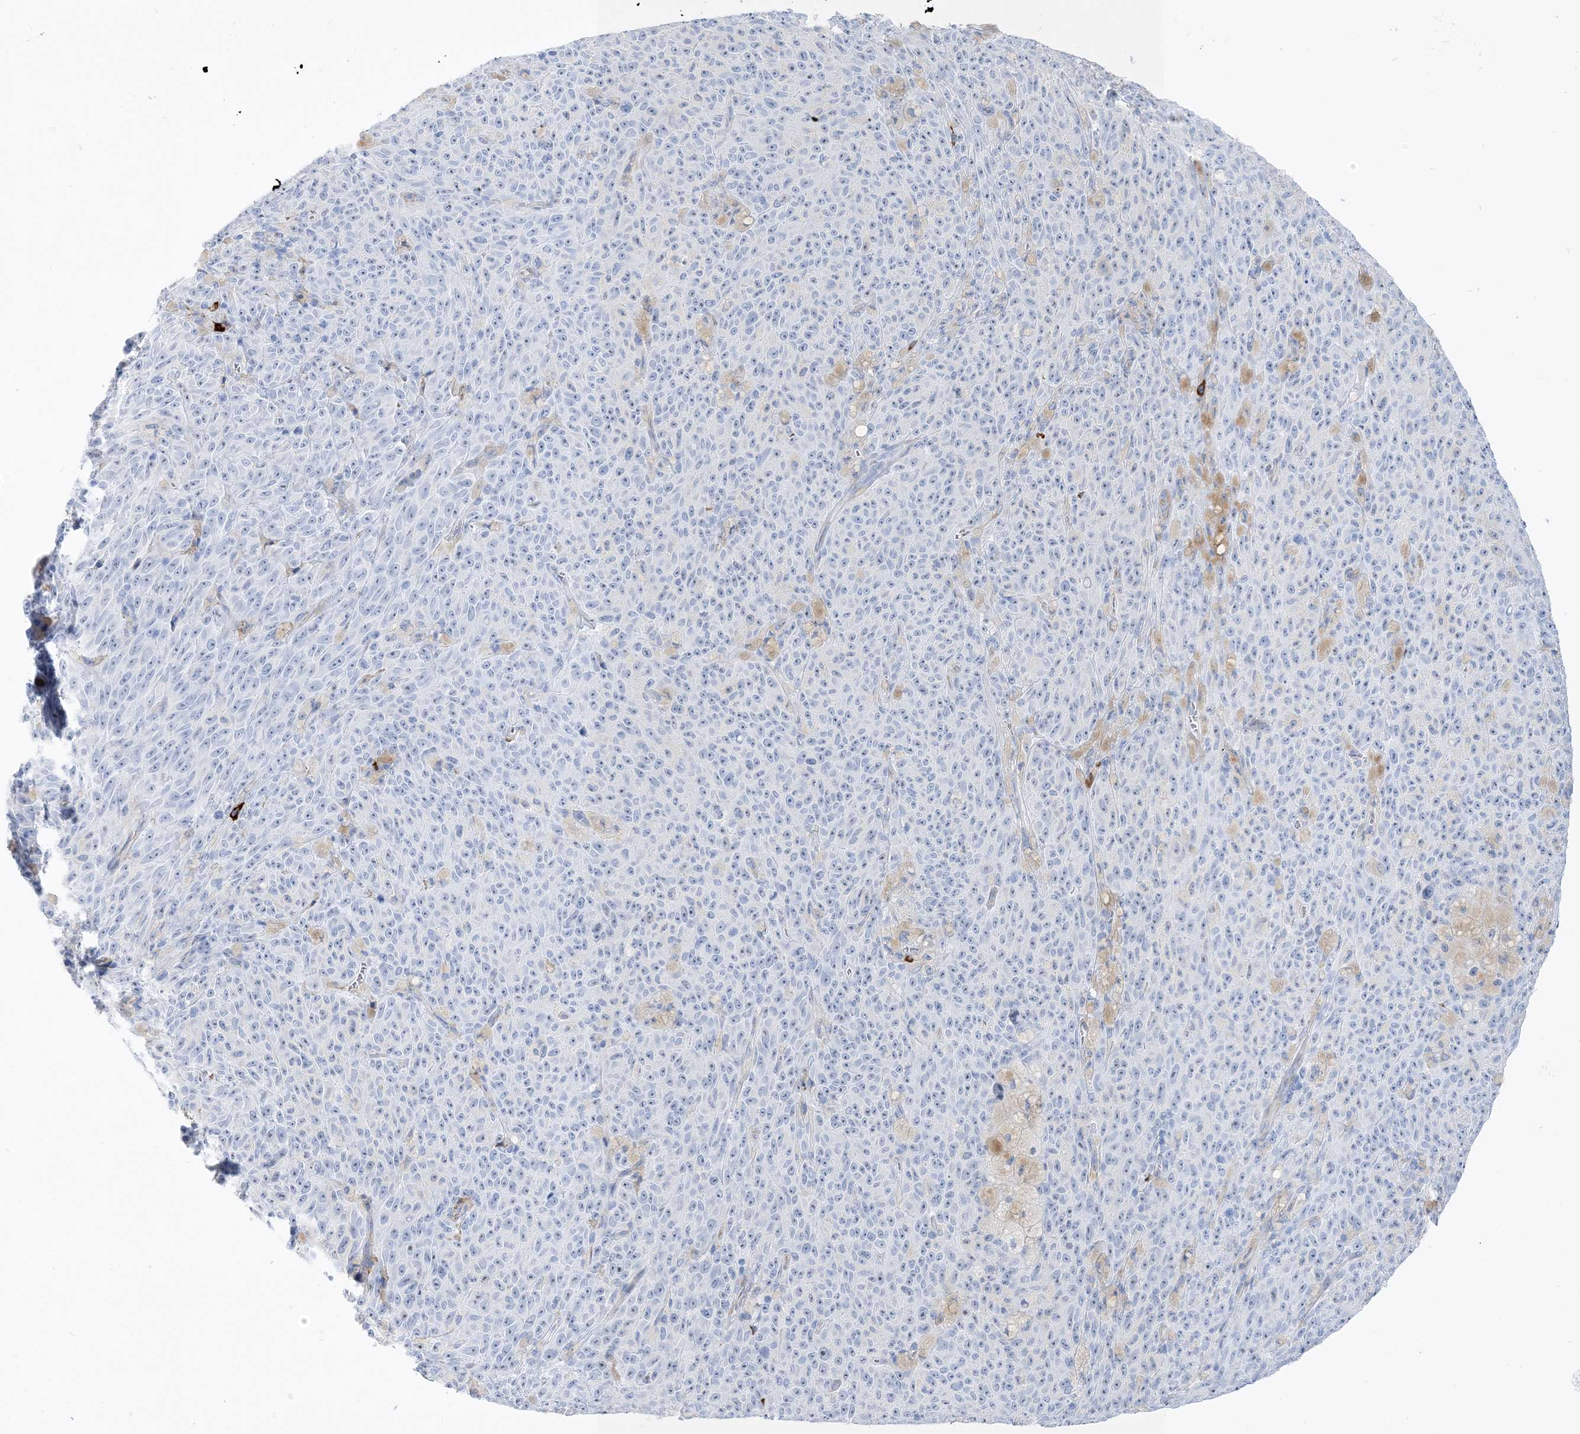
{"staining": {"intensity": "negative", "quantity": "none", "location": "none"}, "tissue": "melanoma", "cell_type": "Tumor cells", "image_type": "cancer", "snomed": [{"axis": "morphology", "description": "Malignant melanoma, NOS"}, {"axis": "topography", "description": "Skin"}], "caption": "Malignant melanoma was stained to show a protein in brown. There is no significant expression in tumor cells. (DAB immunohistochemistry (IHC), high magnification).", "gene": "TSPYL6", "patient": {"sex": "female", "age": 82}}